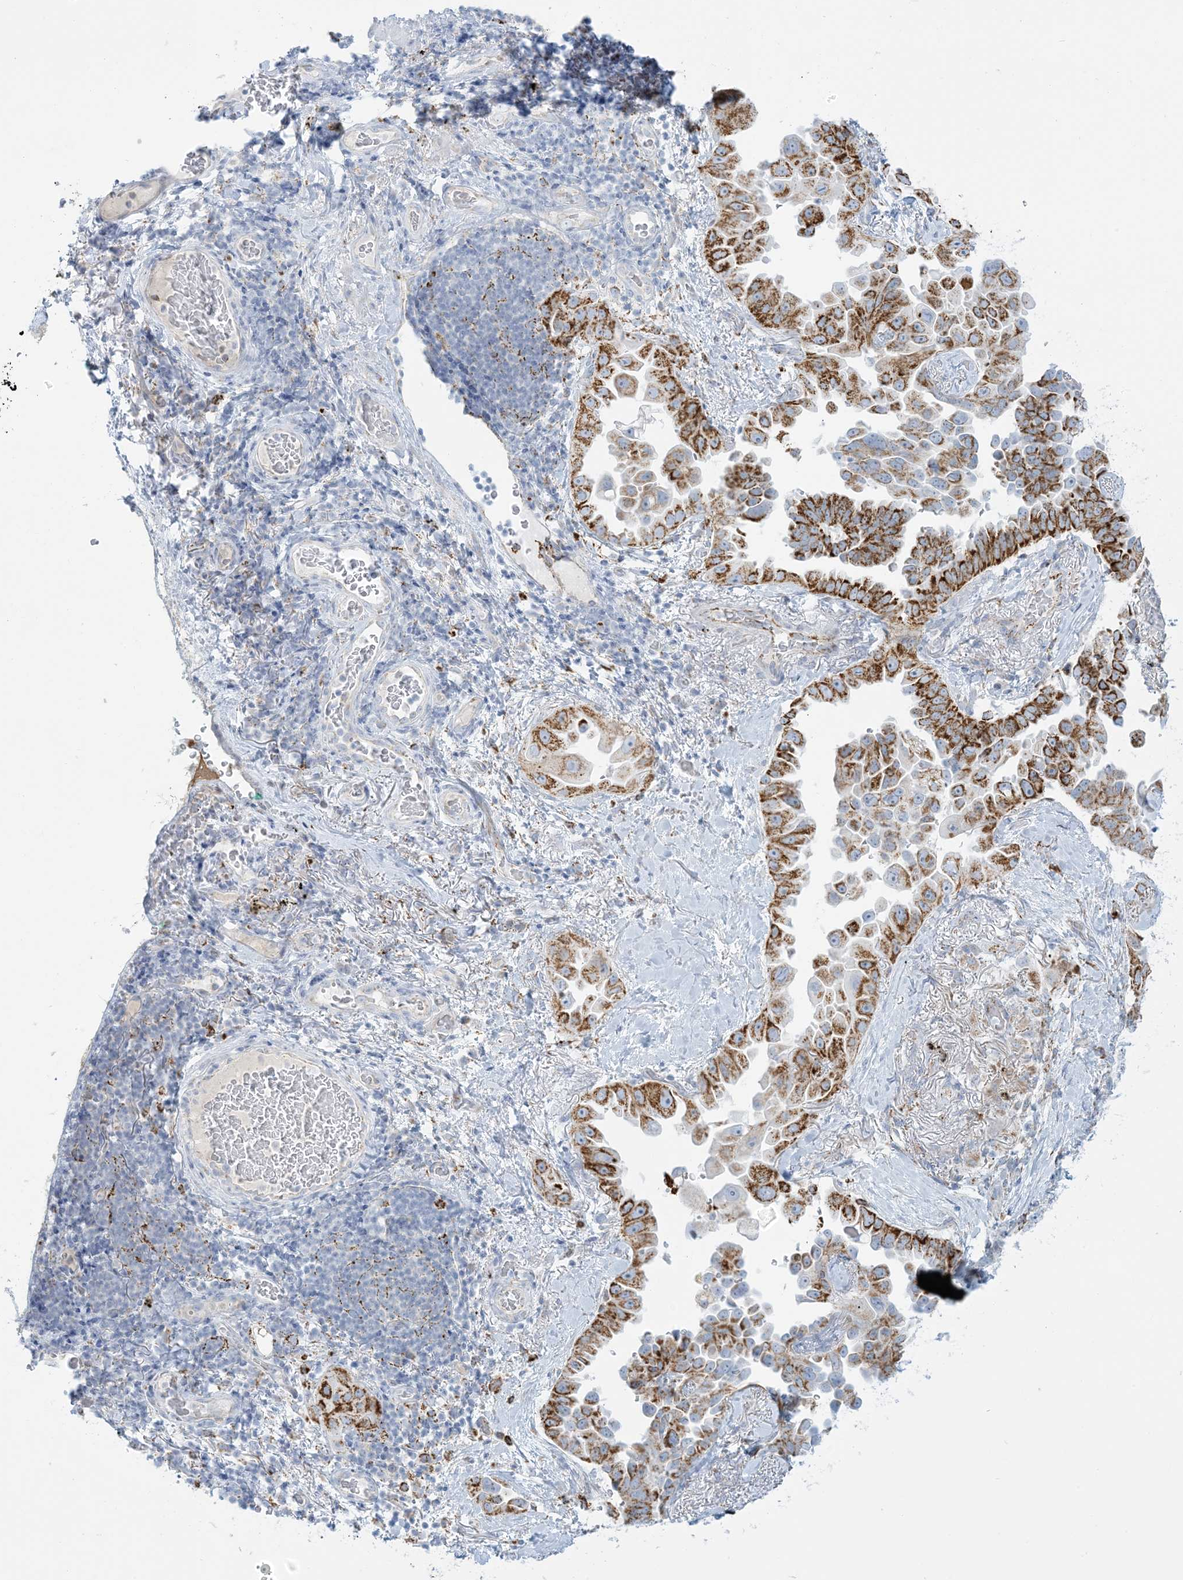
{"staining": {"intensity": "moderate", "quantity": ">75%", "location": "cytoplasmic/membranous"}, "tissue": "lung cancer", "cell_type": "Tumor cells", "image_type": "cancer", "snomed": [{"axis": "morphology", "description": "Adenocarcinoma, NOS"}, {"axis": "topography", "description": "Lung"}], "caption": "Immunohistochemical staining of adenocarcinoma (lung) reveals moderate cytoplasmic/membranous protein positivity in about >75% of tumor cells. (DAB (3,3'-diaminobenzidine) = brown stain, brightfield microscopy at high magnification).", "gene": "ZDHHC4", "patient": {"sex": "female", "age": 67}}